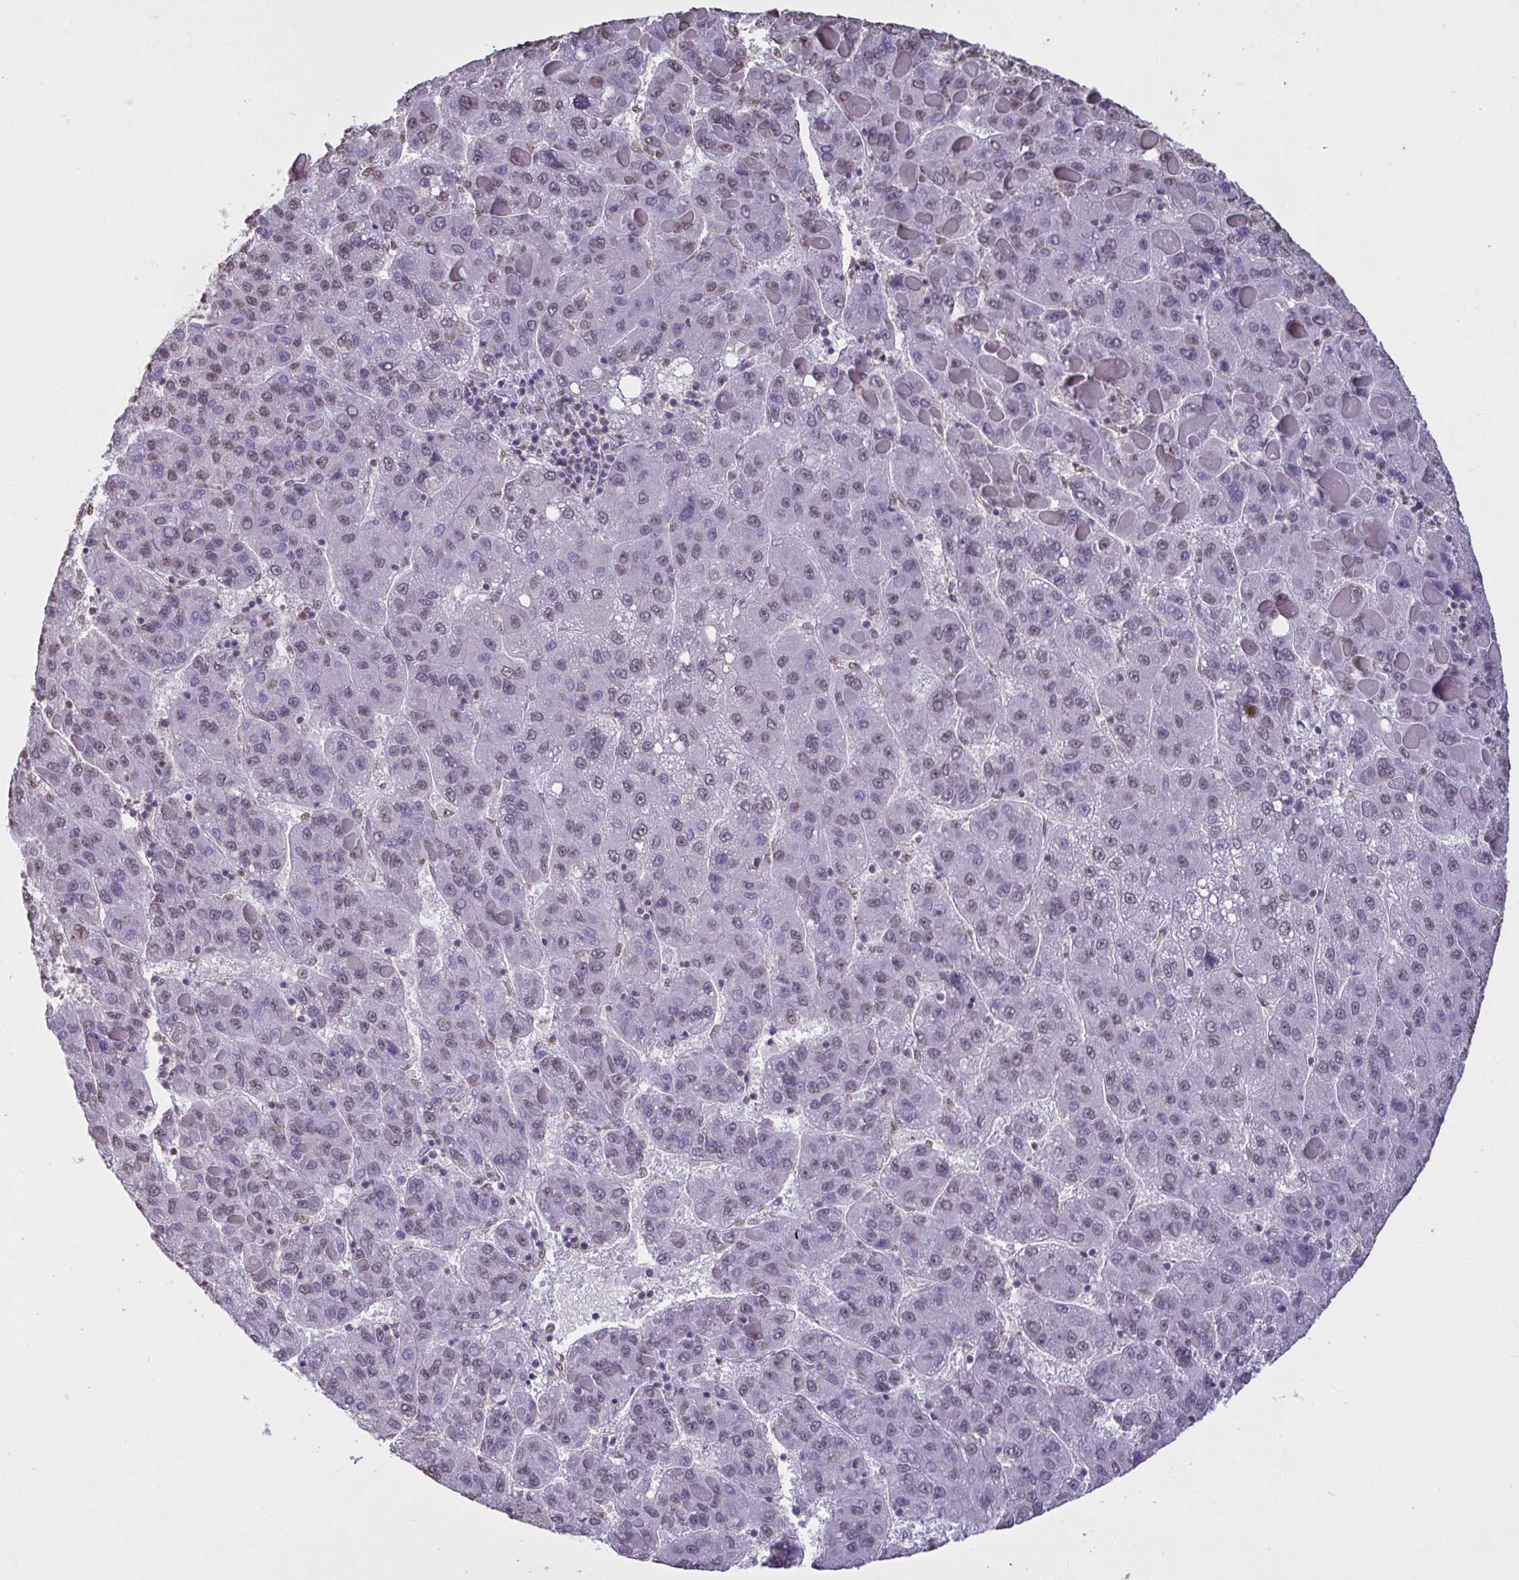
{"staining": {"intensity": "weak", "quantity": "<25%", "location": "nuclear"}, "tissue": "liver cancer", "cell_type": "Tumor cells", "image_type": "cancer", "snomed": [{"axis": "morphology", "description": "Carcinoma, Hepatocellular, NOS"}, {"axis": "topography", "description": "Liver"}], "caption": "This micrograph is of liver cancer (hepatocellular carcinoma) stained with immunohistochemistry (IHC) to label a protein in brown with the nuclei are counter-stained blue. There is no expression in tumor cells.", "gene": "SEMA6B", "patient": {"sex": "female", "age": 82}}